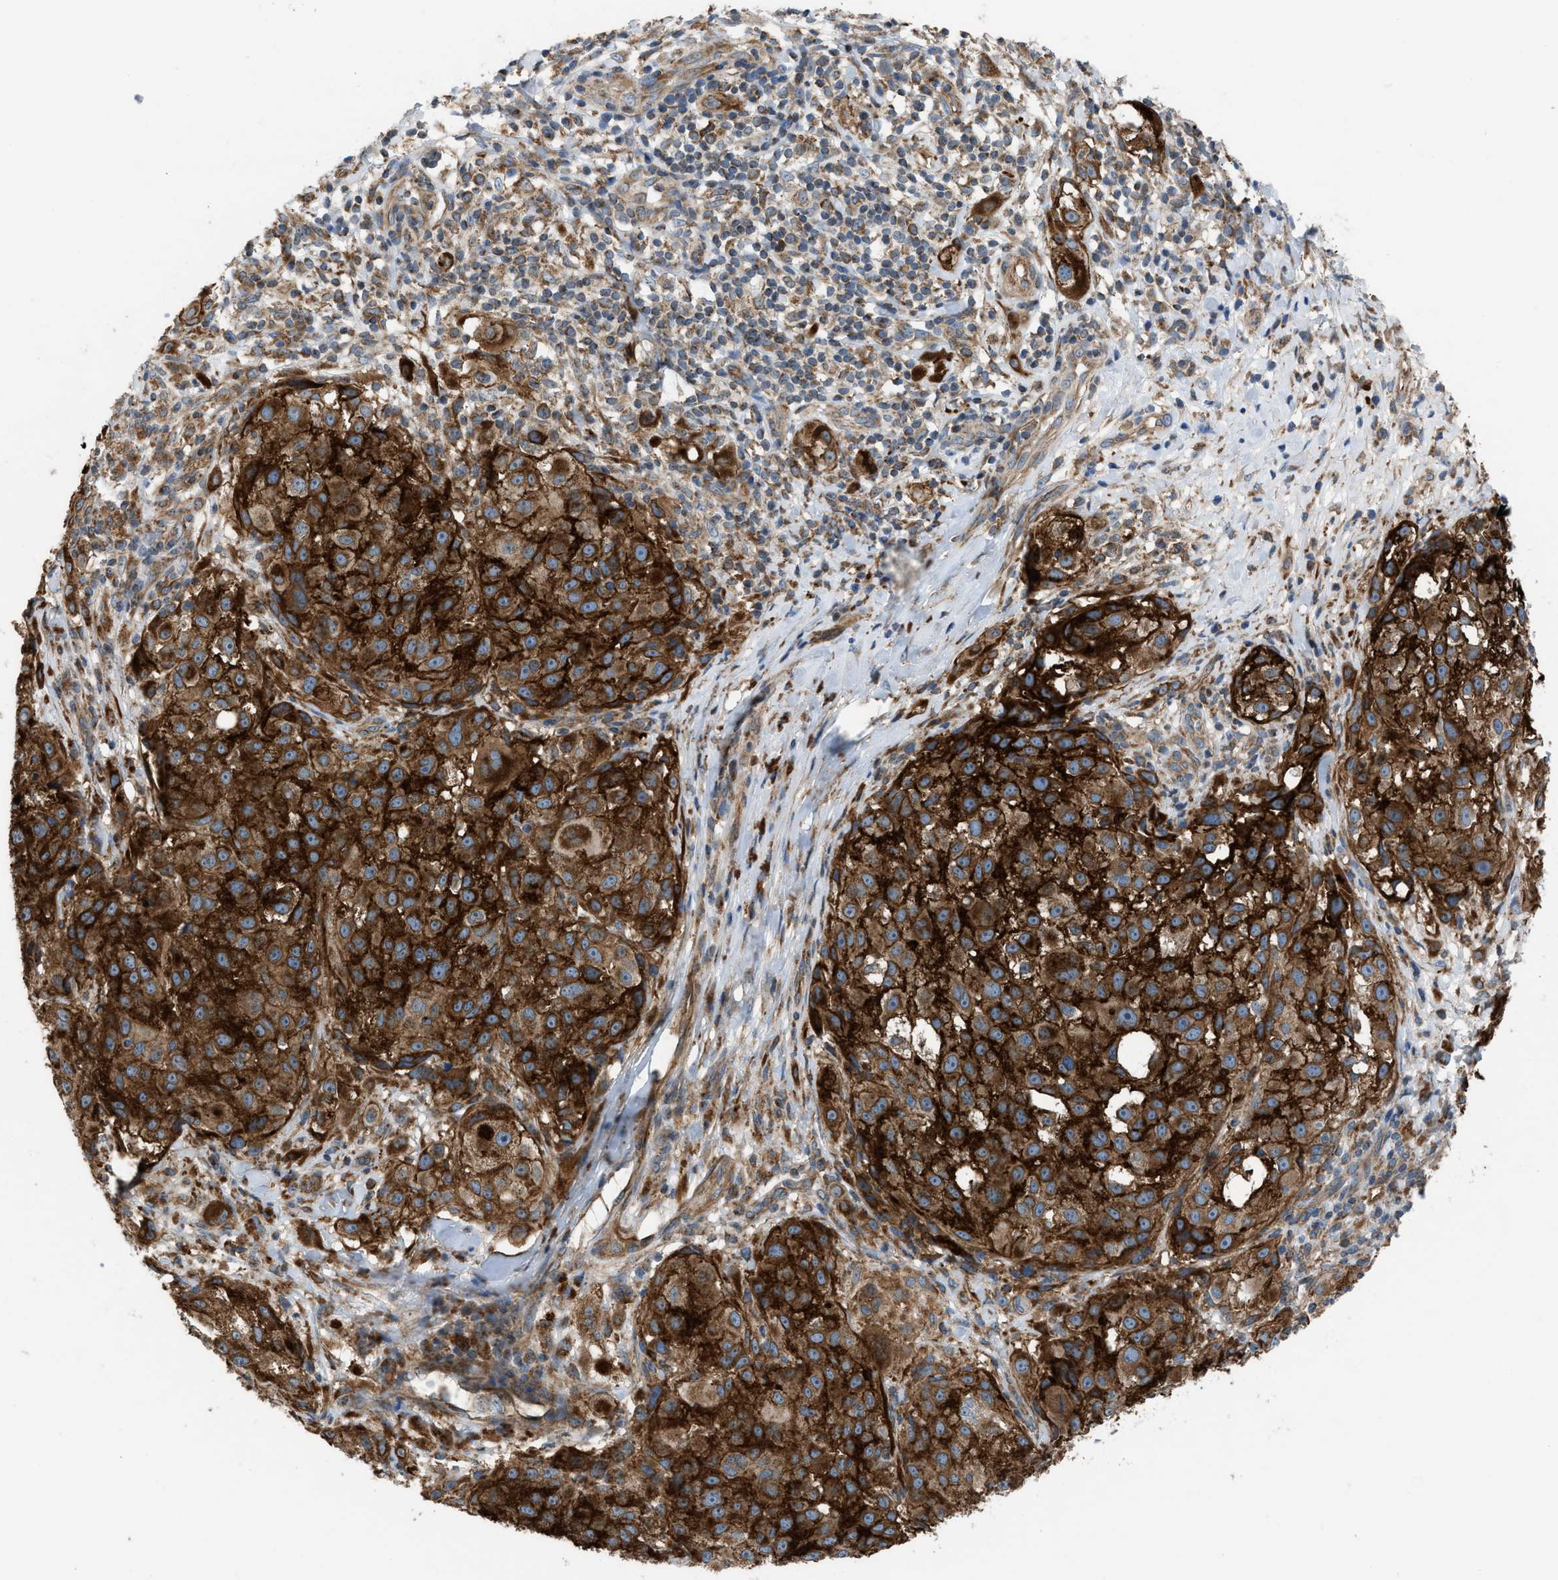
{"staining": {"intensity": "strong", "quantity": ">75%", "location": "cytoplasmic/membranous"}, "tissue": "melanoma", "cell_type": "Tumor cells", "image_type": "cancer", "snomed": [{"axis": "morphology", "description": "Necrosis, NOS"}, {"axis": "morphology", "description": "Malignant melanoma, NOS"}, {"axis": "topography", "description": "Skin"}], "caption": "About >75% of tumor cells in human malignant melanoma display strong cytoplasmic/membranous protein staining as visualized by brown immunohistochemical staining.", "gene": "SLC10A3", "patient": {"sex": "female", "age": 87}}